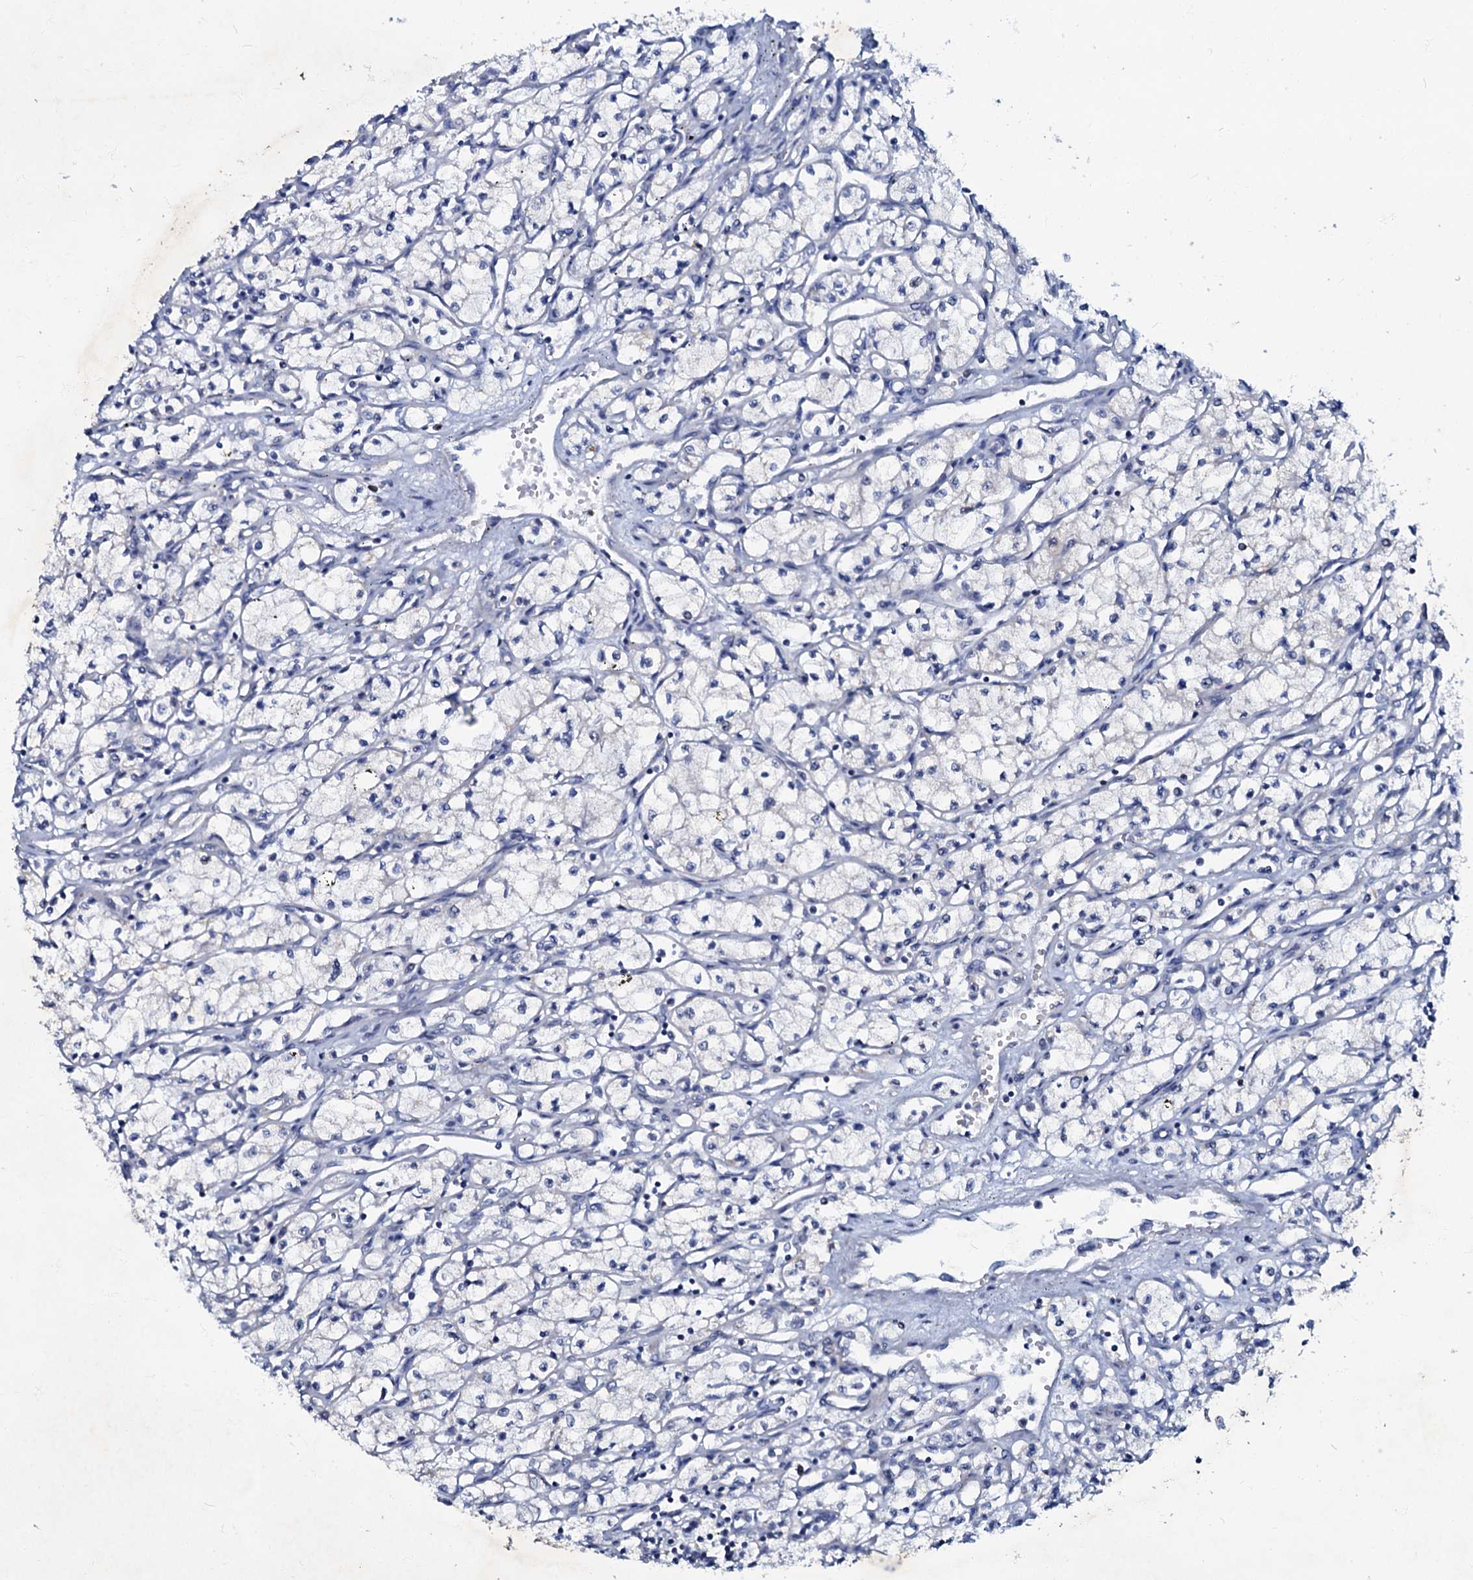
{"staining": {"intensity": "negative", "quantity": "none", "location": "none"}, "tissue": "renal cancer", "cell_type": "Tumor cells", "image_type": "cancer", "snomed": [{"axis": "morphology", "description": "Adenocarcinoma, NOS"}, {"axis": "topography", "description": "Kidney"}], "caption": "A high-resolution micrograph shows IHC staining of renal cancer, which exhibits no significant expression in tumor cells.", "gene": "MRPL51", "patient": {"sex": "male", "age": 59}}